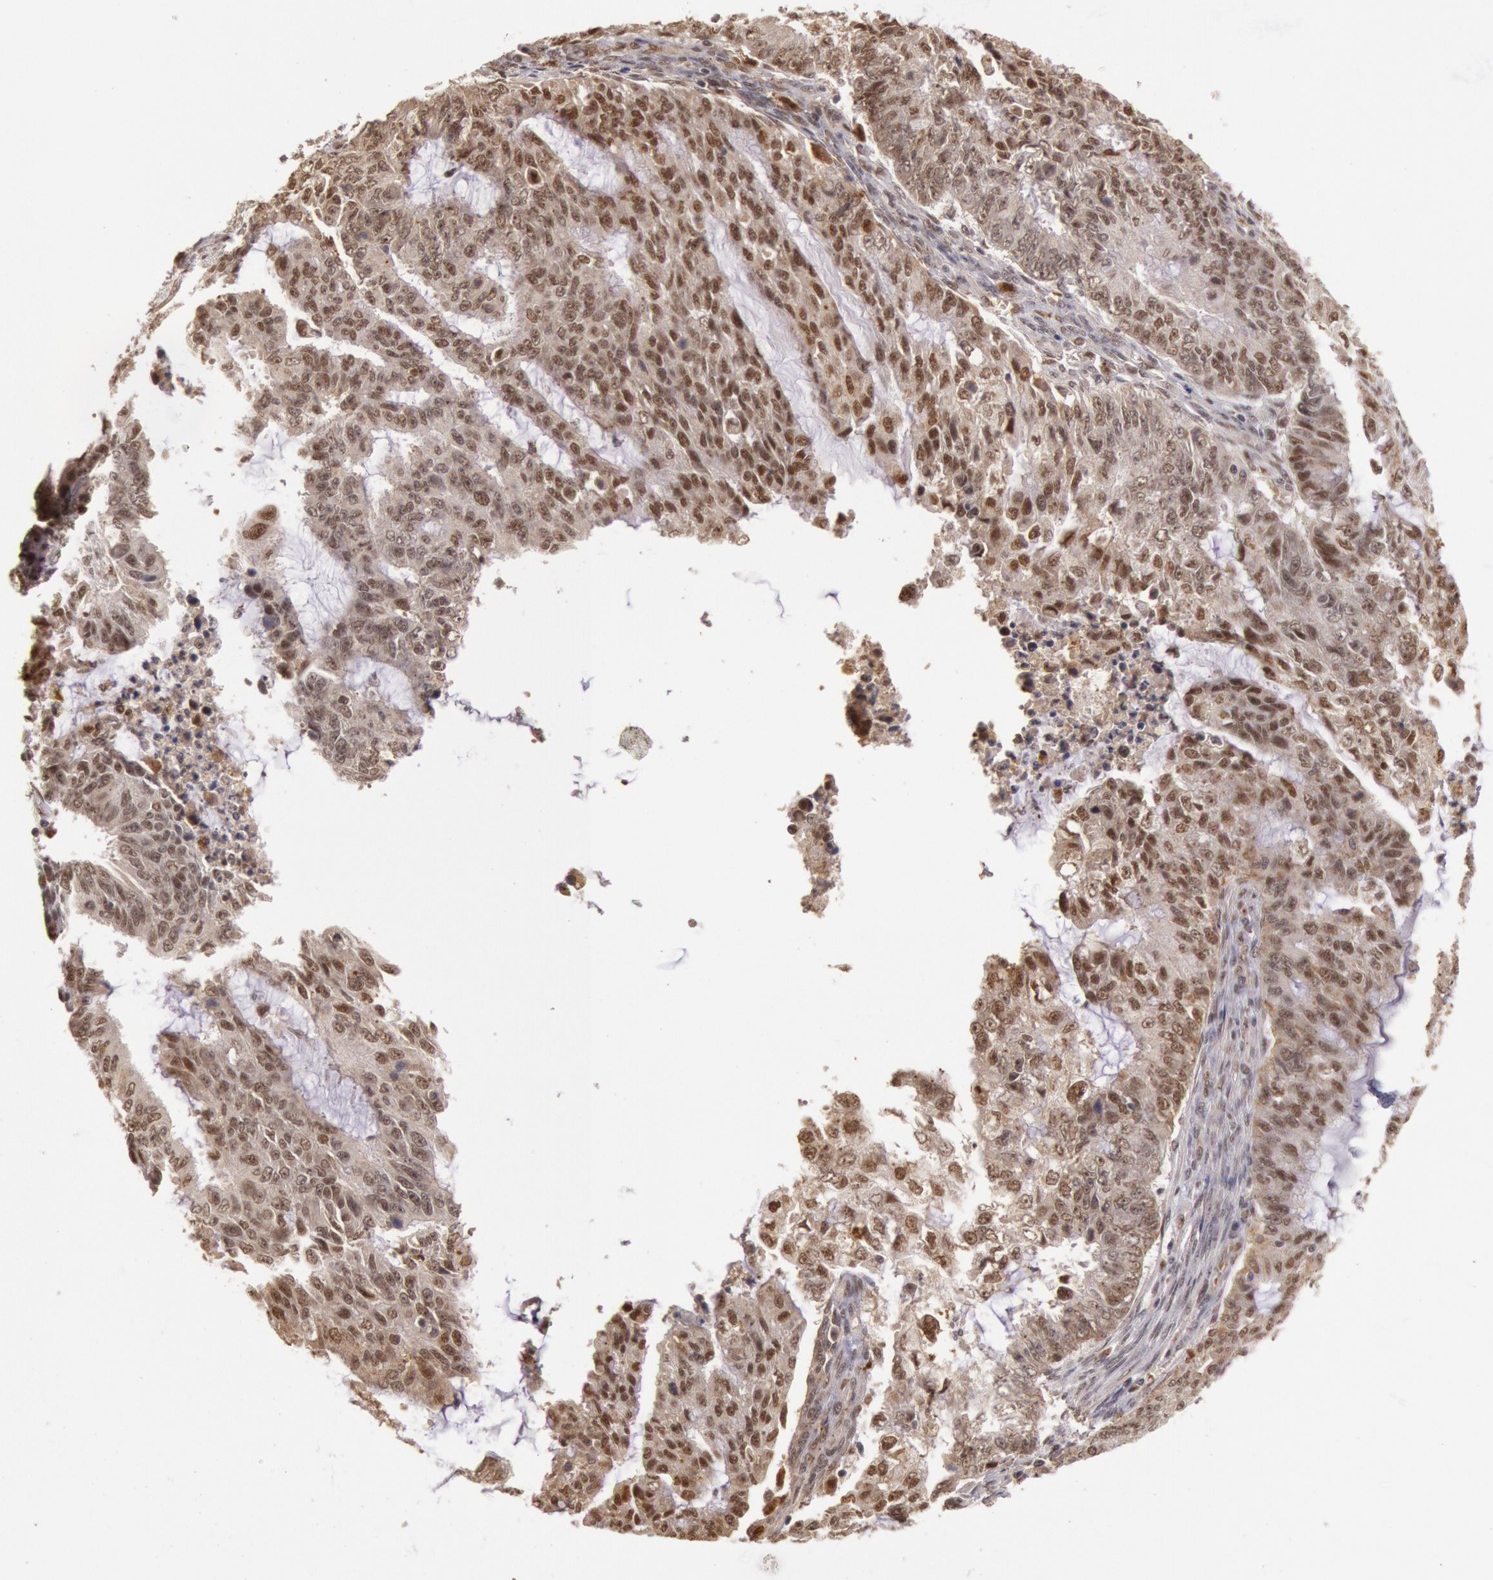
{"staining": {"intensity": "weak", "quantity": ">75%", "location": "nuclear"}, "tissue": "endometrial cancer", "cell_type": "Tumor cells", "image_type": "cancer", "snomed": [{"axis": "morphology", "description": "Adenocarcinoma, NOS"}, {"axis": "topography", "description": "Endometrium"}], "caption": "Adenocarcinoma (endometrial) stained with IHC reveals weak nuclear staining in approximately >75% of tumor cells.", "gene": "LIG4", "patient": {"sex": "female", "age": 75}}